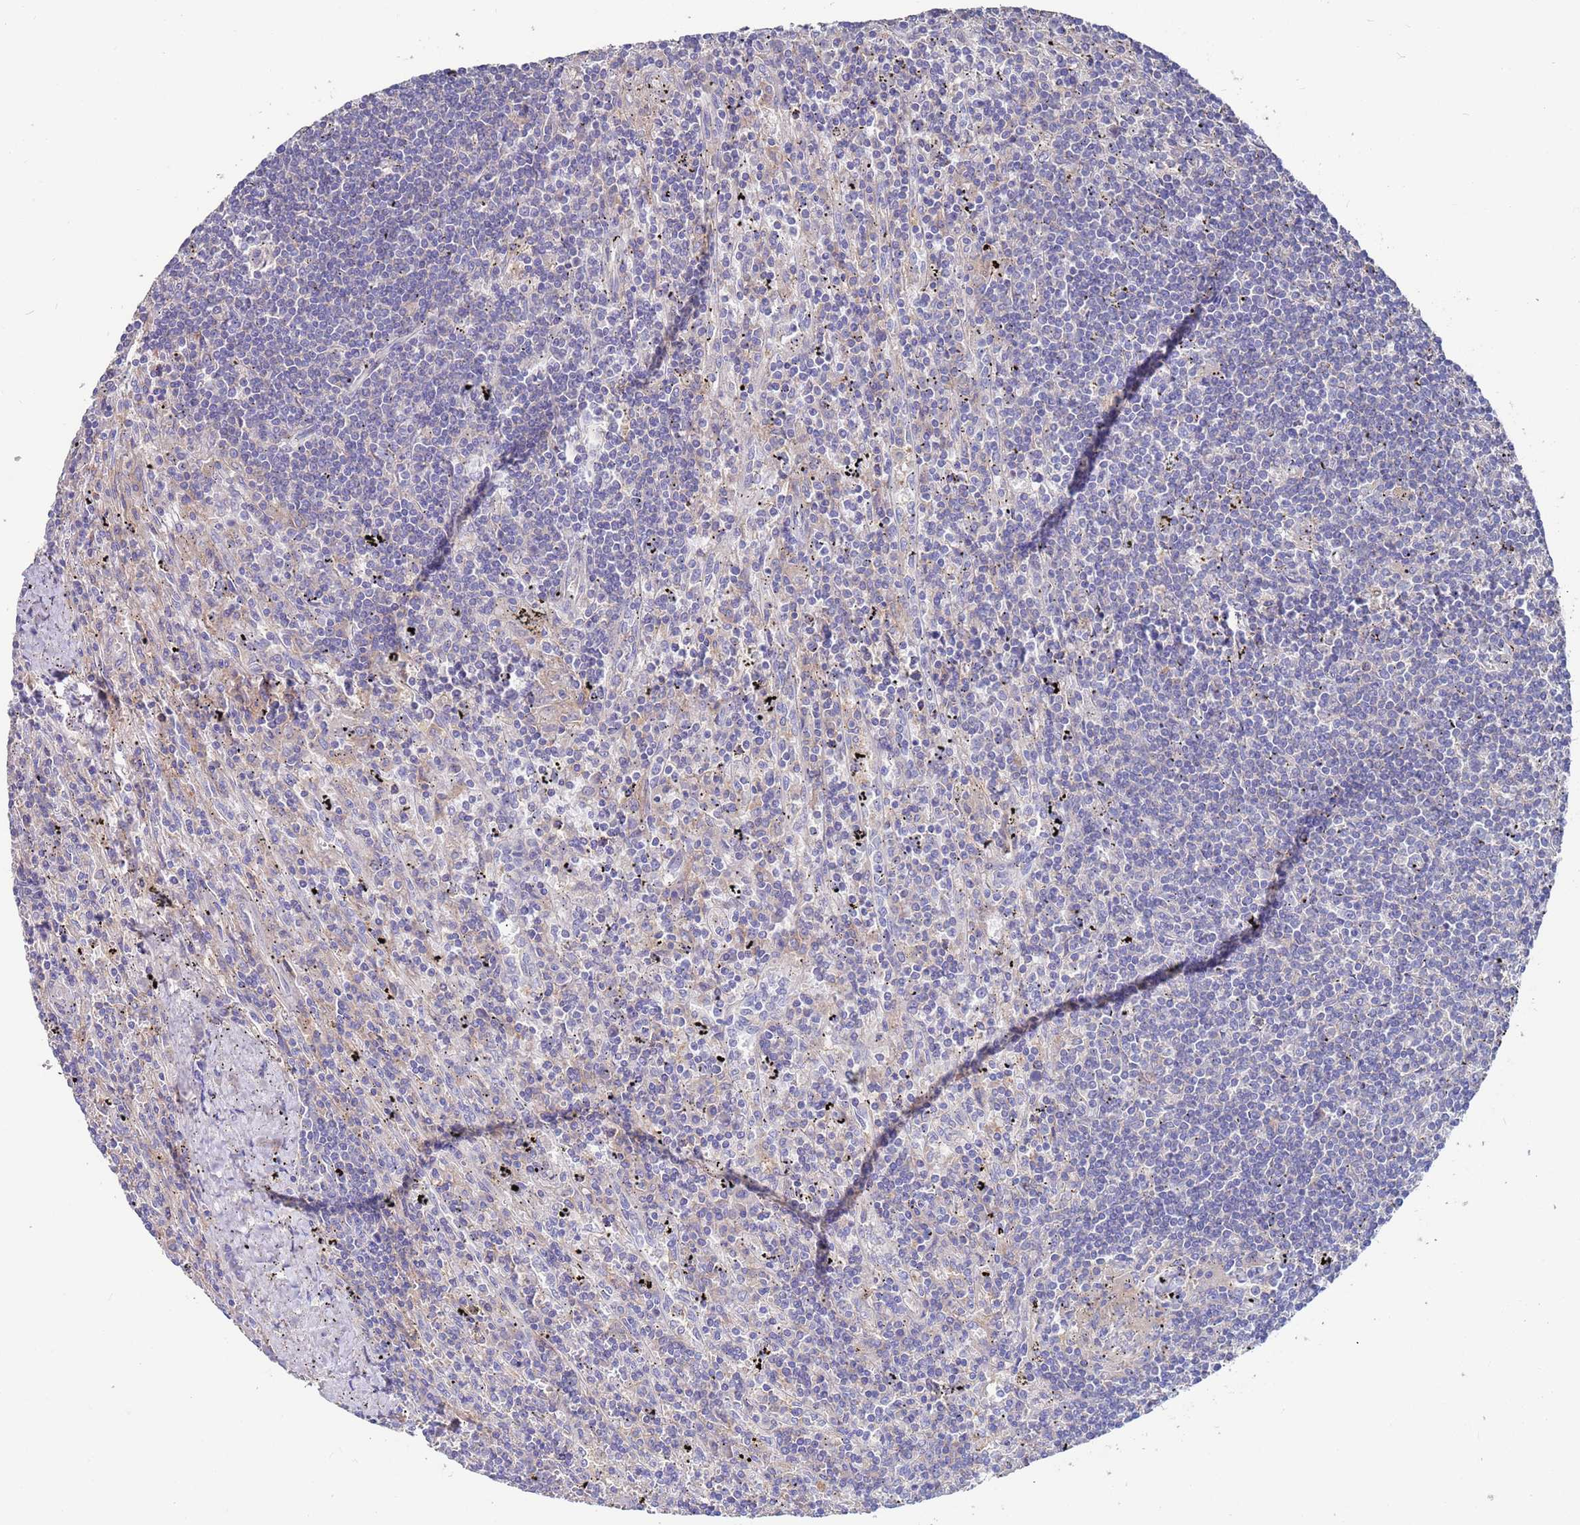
{"staining": {"intensity": "negative", "quantity": "none", "location": "none"}, "tissue": "lymphoma", "cell_type": "Tumor cells", "image_type": "cancer", "snomed": [{"axis": "morphology", "description": "Malignant lymphoma, non-Hodgkin's type, Low grade"}, {"axis": "topography", "description": "Spleen"}], "caption": "Low-grade malignant lymphoma, non-Hodgkin's type was stained to show a protein in brown. There is no significant expression in tumor cells.", "gene": "KRTCAP3", "patient": {"sex": "male", "age": 76}}